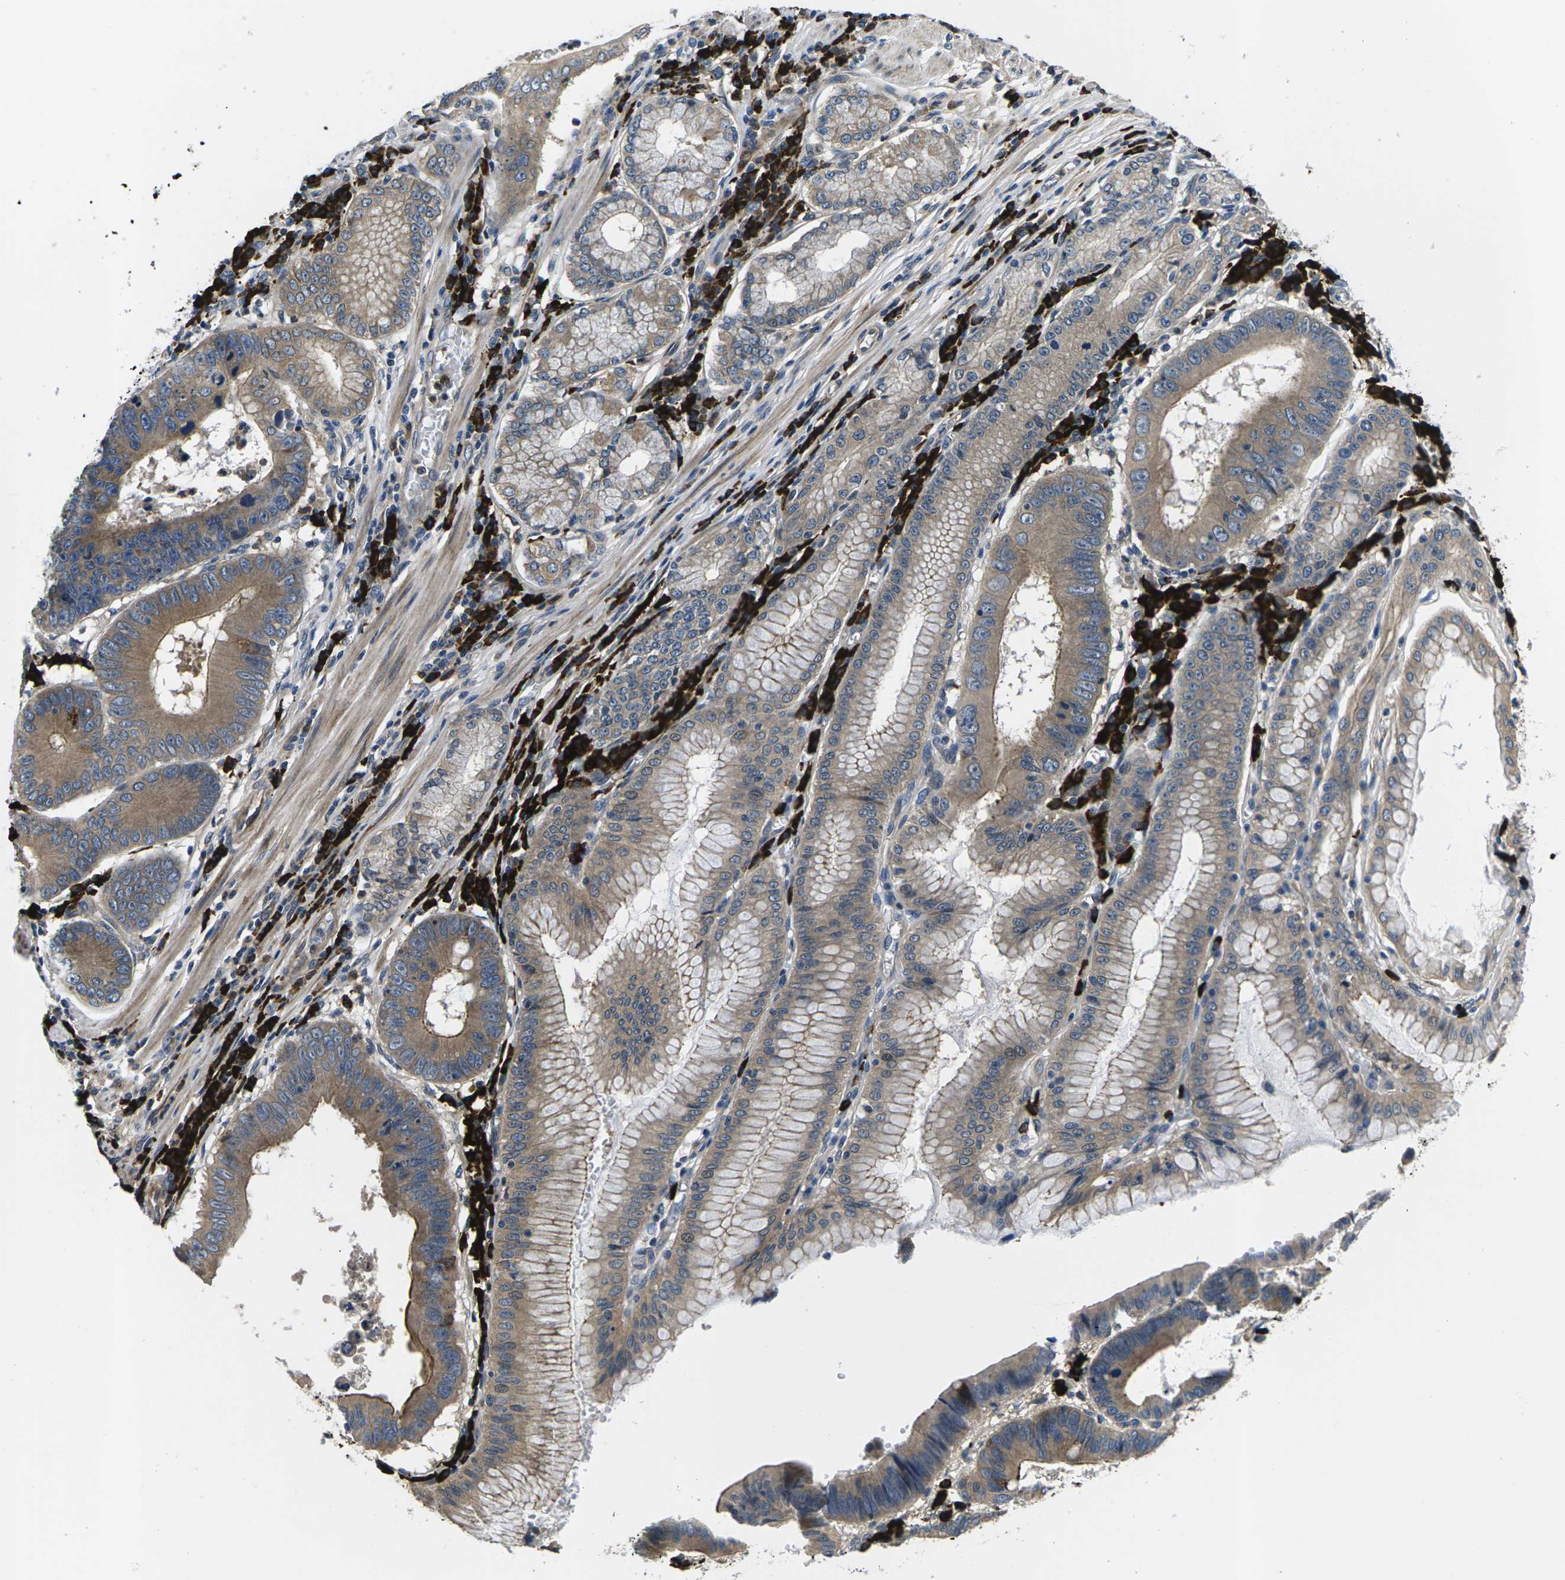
{"staining": {"intensity": "weak", "quantity": "25%-75%", "location": "cytoplasmic/membranous"}, "tissue": "stomach cancer", "cell_type": "Tumor cells", "image_type": "cancer", "snomed": [{"axis": "morphology", "description": "Adenocarcinoma, NOS"}, {"axis": "topography", "description": "Stomach"}], "caption": "Weak cytoplasmic/membranous staining for a protein is seen in about 25%-75% of tumor cells of stomach adenocarcinoma using immunohistochemistry (IHC).", "gene": "PLCE1", "patient": {"sex": "male", "age": 59}}